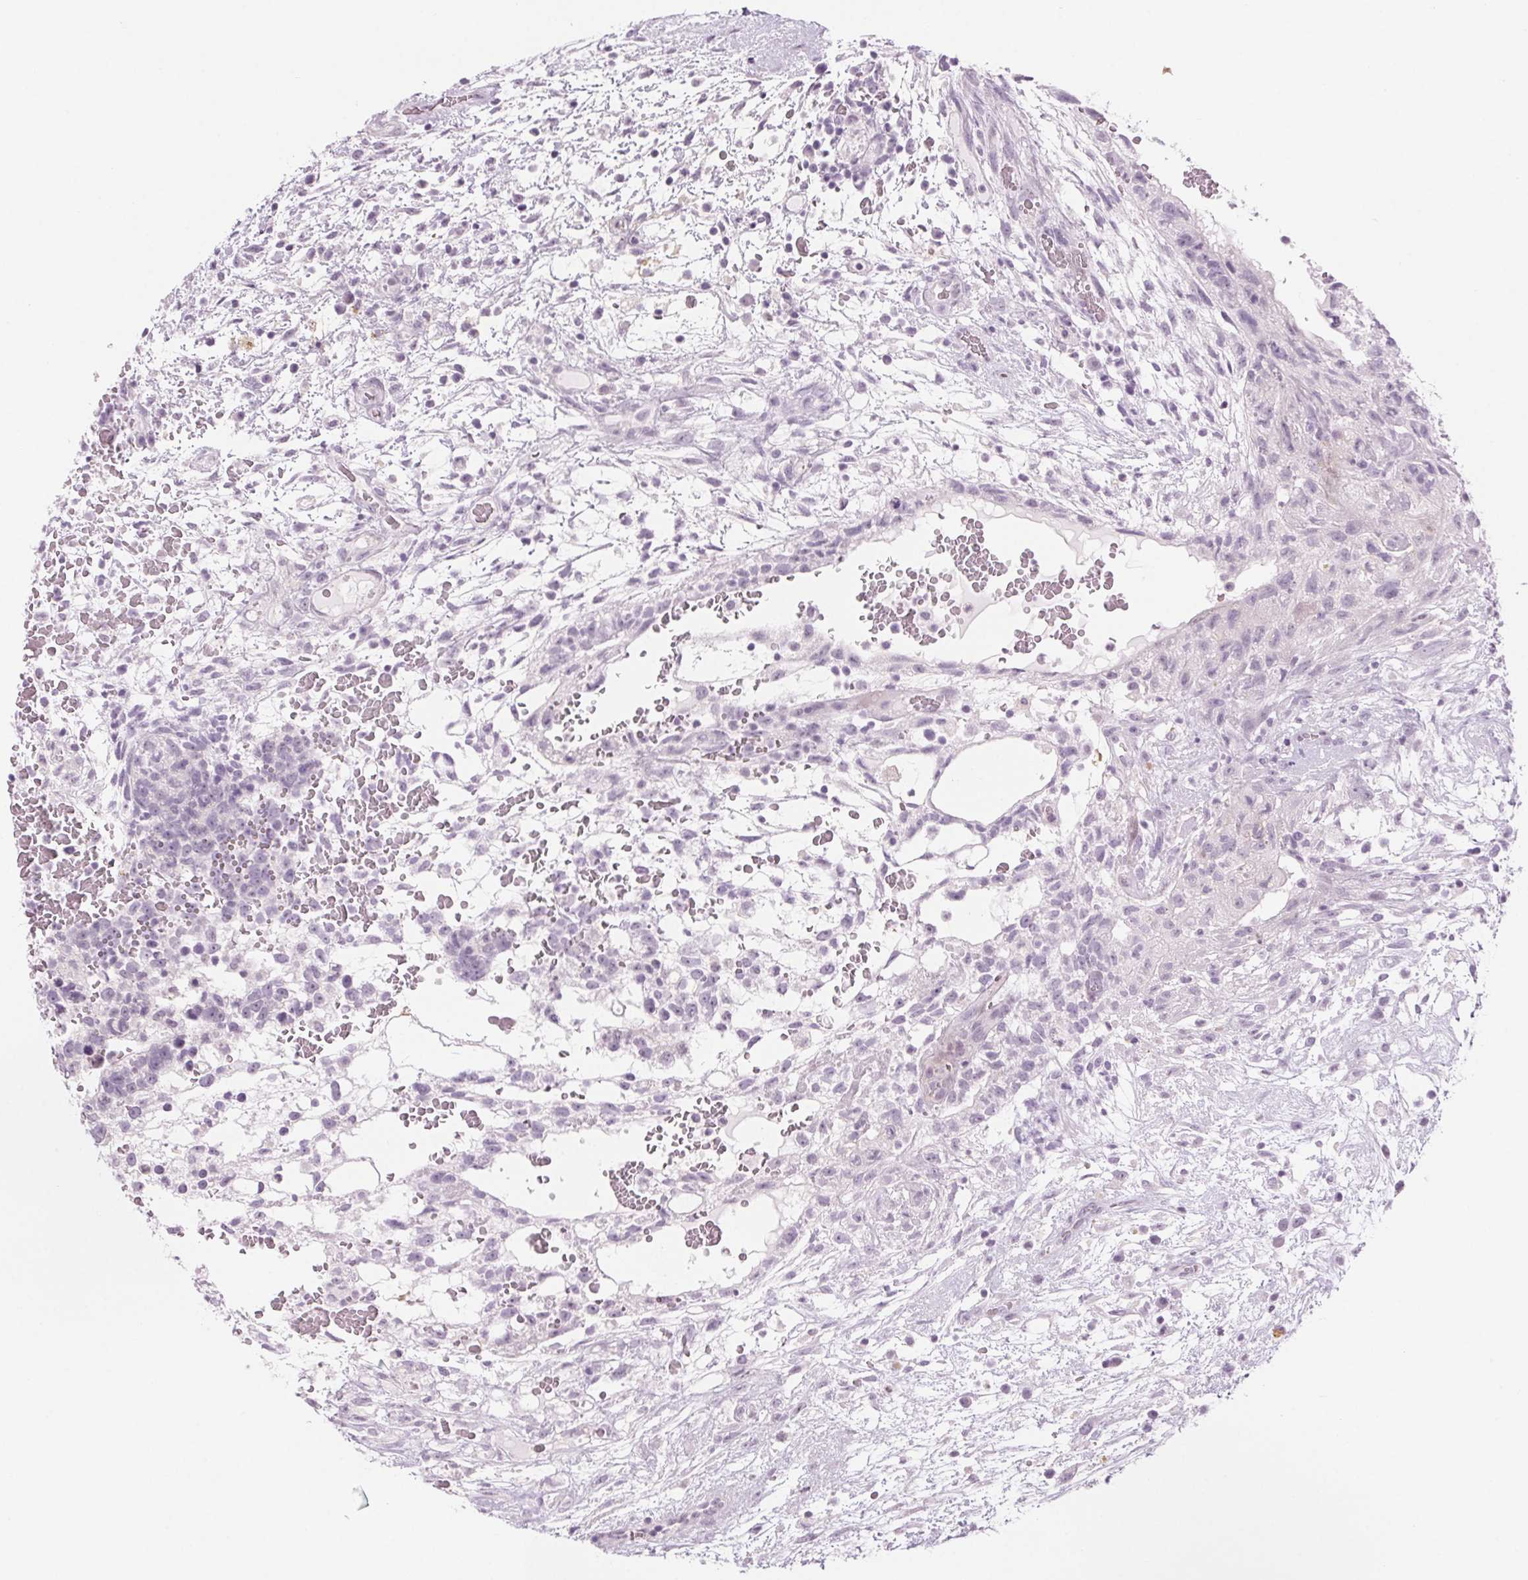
{"staining": {"intensity": "negative", "quantity": "none", "location": "none"}, "tissue": "testis cancer", "cell_type": "Tumor cells", "image_type": "cancer", "snomed": [{"axis": "morphology", "description": "Normal tissue, NOS"}, {"axis": "morphology", "description": "Carcinoma, Embryonal, NOS"}, {"axis": "topography", "description": "Testis"}], "caption": "Human testis embryonal carcinoma stained for a protein using immunohistochemistry exhibits no staining in tumor cells.", "gene": "SLC6A19", "patient": {"sex": "male", "age": 32}}